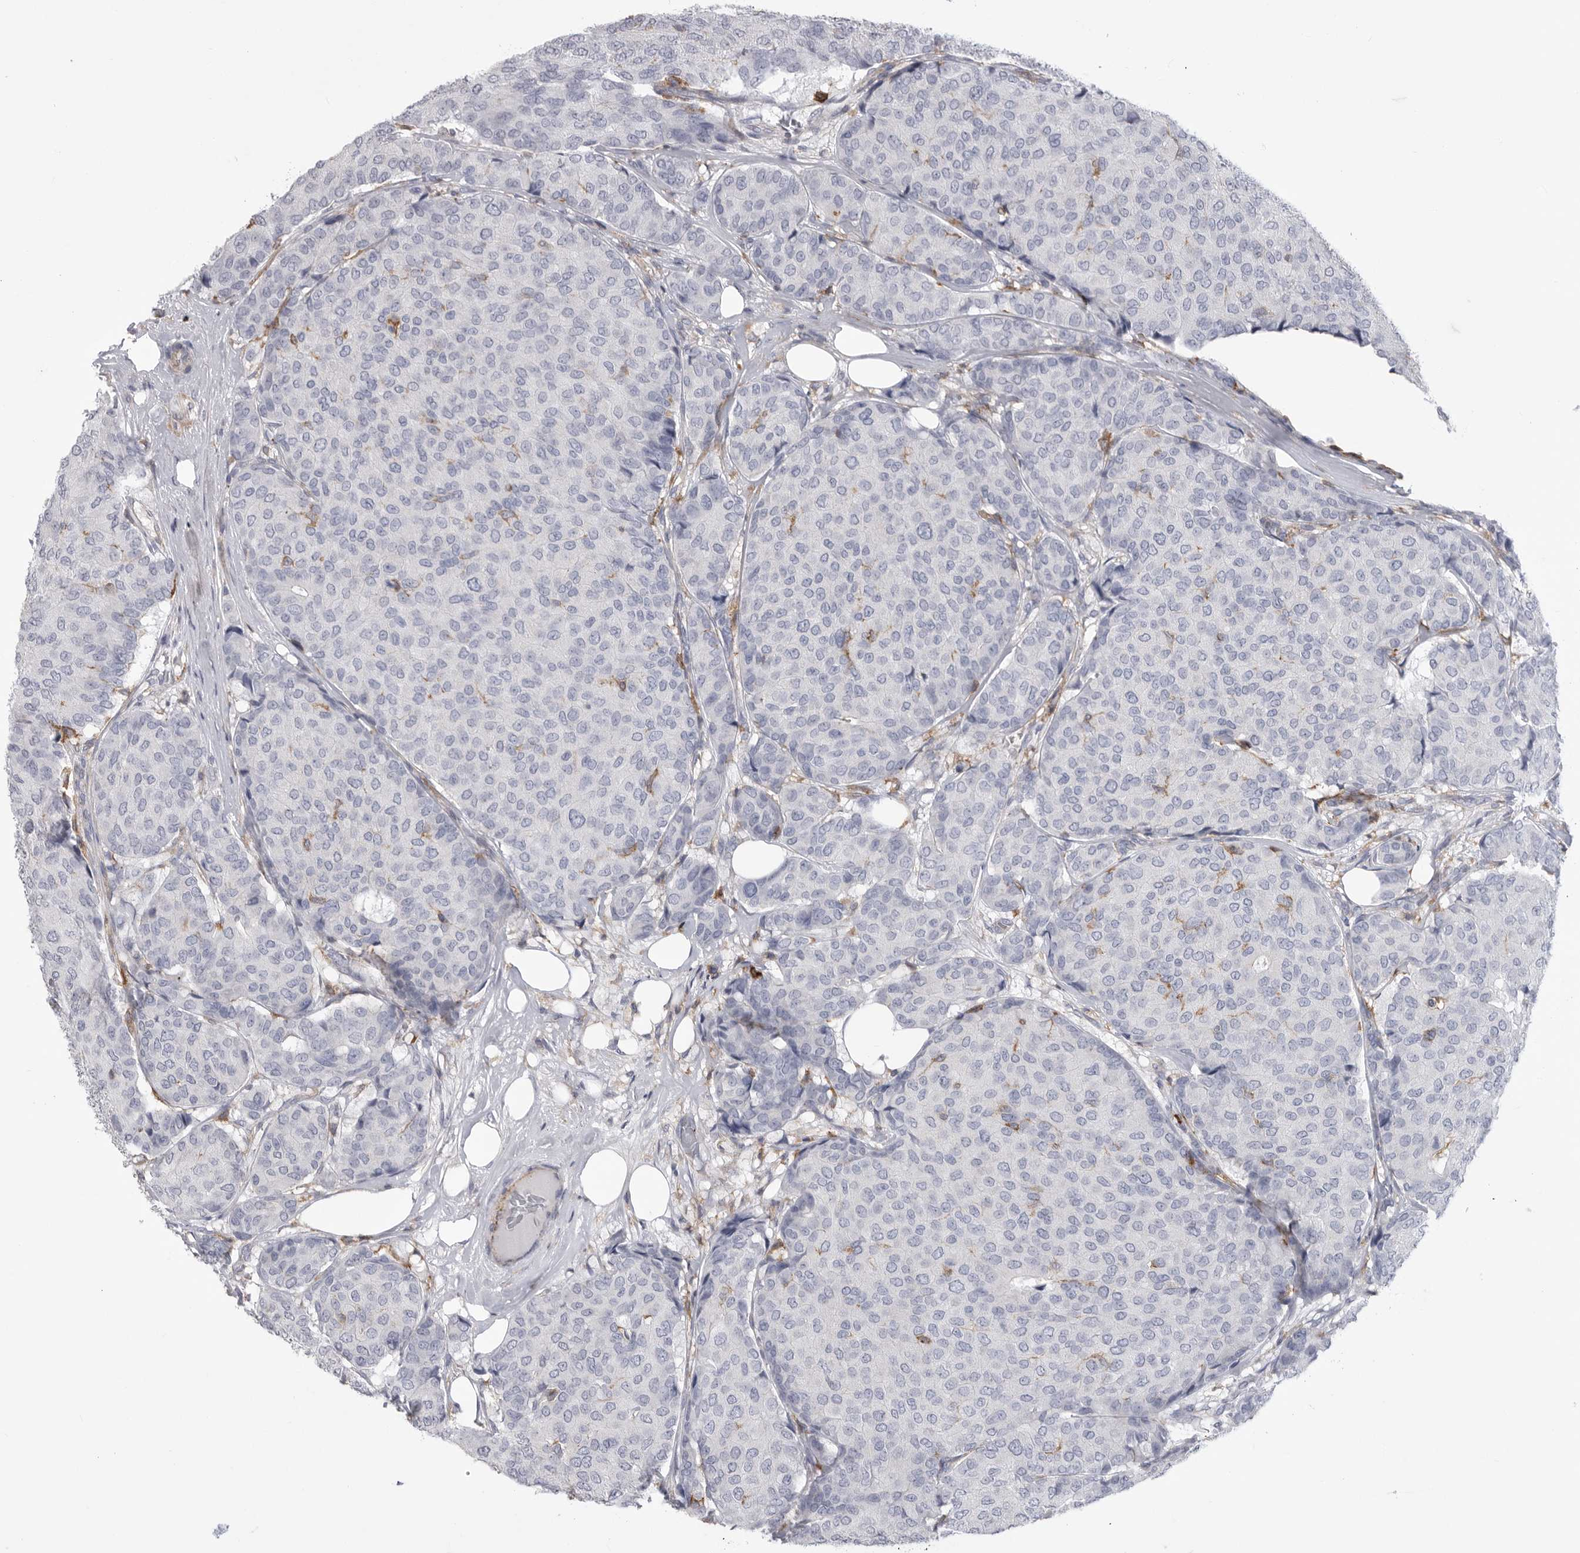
{"staining": {"intensity": "negative", "quantity": "none", "location": "none"}, "tissue": "breast cancer", "cell_type": "Tumor cells", "image_type": "cancer", "snomed": [{"axis": "morphology", "description": "Duct carcinoma"}, {"axis": "topography", "description": "Breast"}], "caption": "This is a micrograph of immunohistochemistry staining of breast cancer, which shows no positivity in tumor cells.", "gene": "SIGLEC10", "patient": {"sex": "female", "age": 75}}